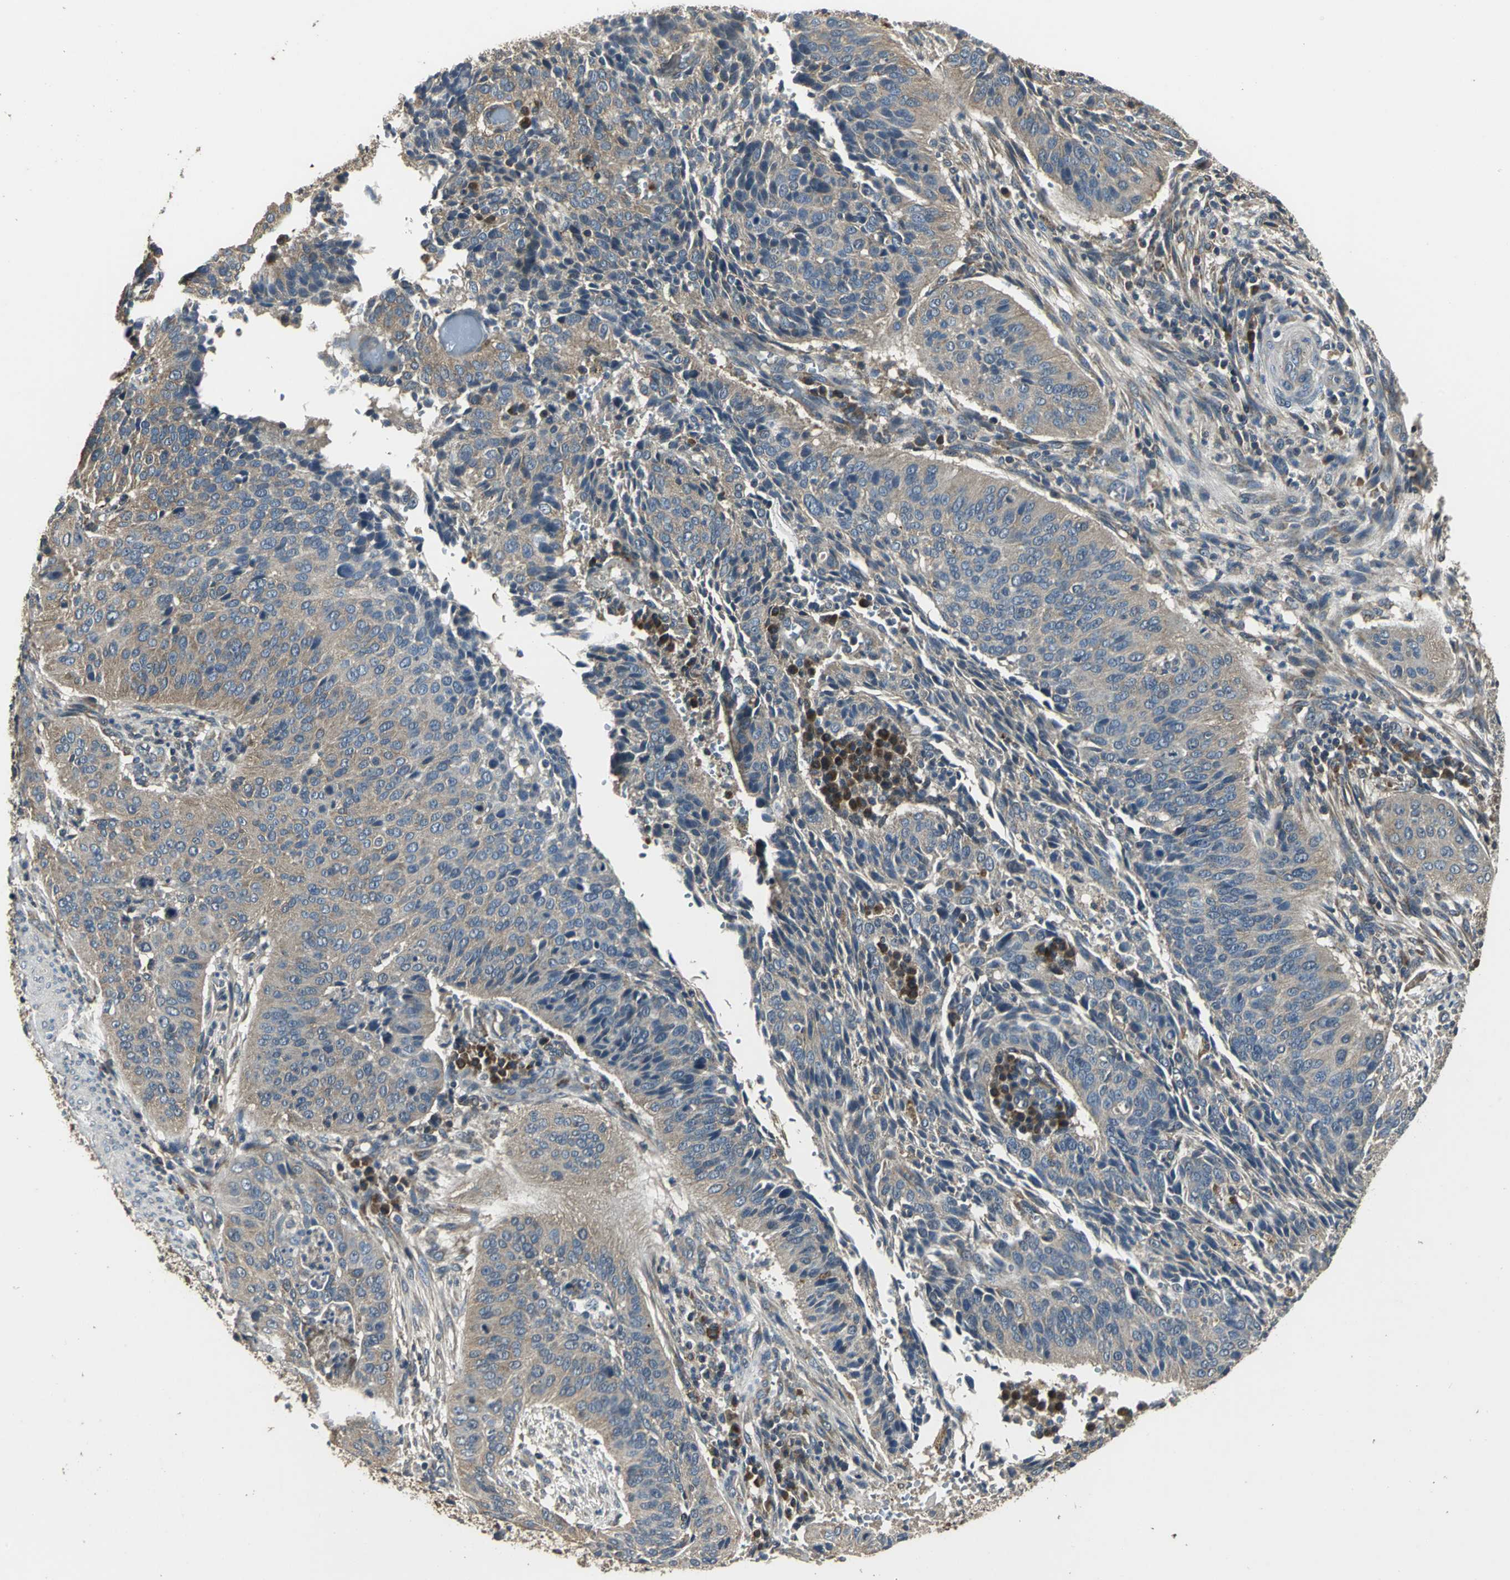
{"staining": {"intensity": "moderate", "quantity": ">75%", "location": "cytoplasmic/membranous"}, "tissue": "cervical cancer", "cell_type": "Tumor cells", "image_type": "cancer", "snomed": [{"axis": "morphology", "description": "Squamous cell carcinoma, NOS"}, {"axis": "topography", "description": "Cervix"}], "caption": "Moderate cytoplasmic/membranous protein positivity is appreciated in approximately >75% of tumor cells in squamous cell carcinoma (cervical).", "gene": "IRF3", "patient": {"sex": "female", "age": 39}}